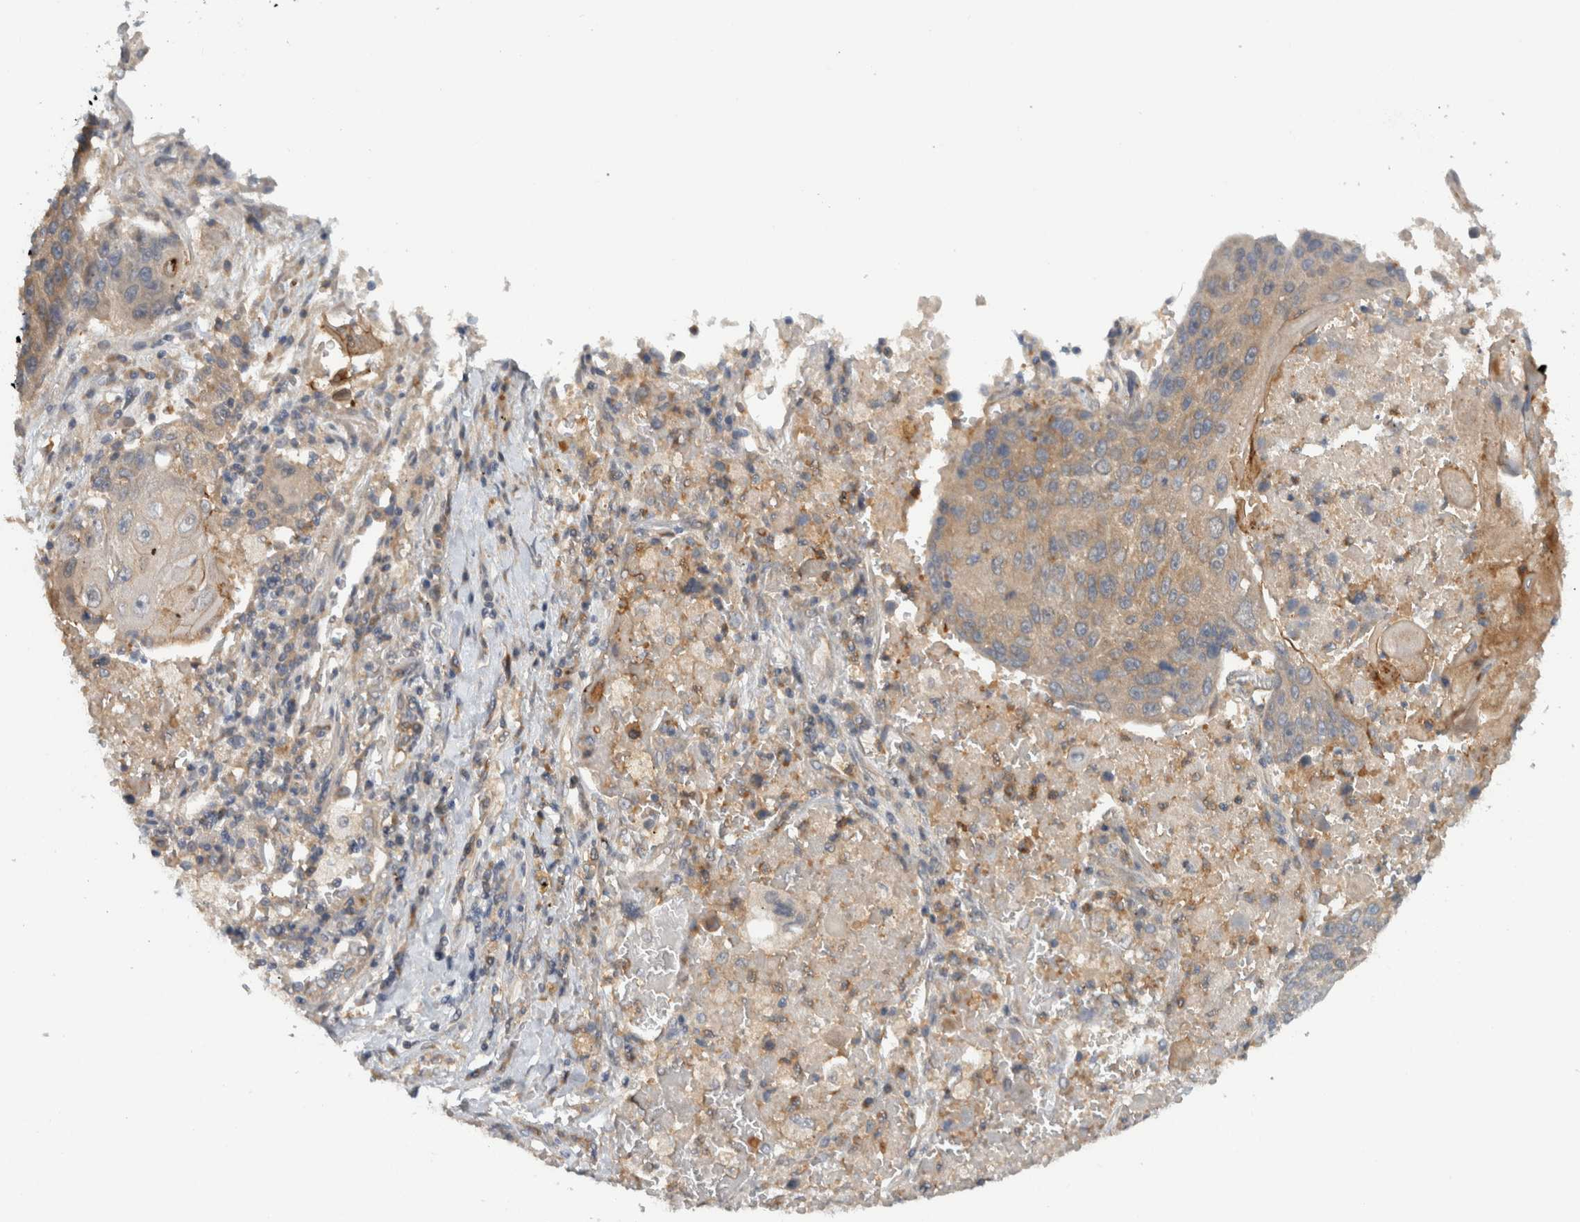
{"staining": {"intensity": "weak", "quantity": "<25%", "location": "cytoplasmic/membranous"}, "tissue": "lung cancer", "cell_type": "Tumor cells", "image_type": "cancer", "snomed": [{"axis": "morphology", "description": "Squamous cell carcinoma, NOS"}, {"axis": "topography", "description": "Lung"}], "caption": "The micrograph demonstrates no significant positivity in tumor cells of lung cancer (squamous cell carcinoma).", "gene": "VEPH1", "patient": {"sex": "male", "age": 61}}